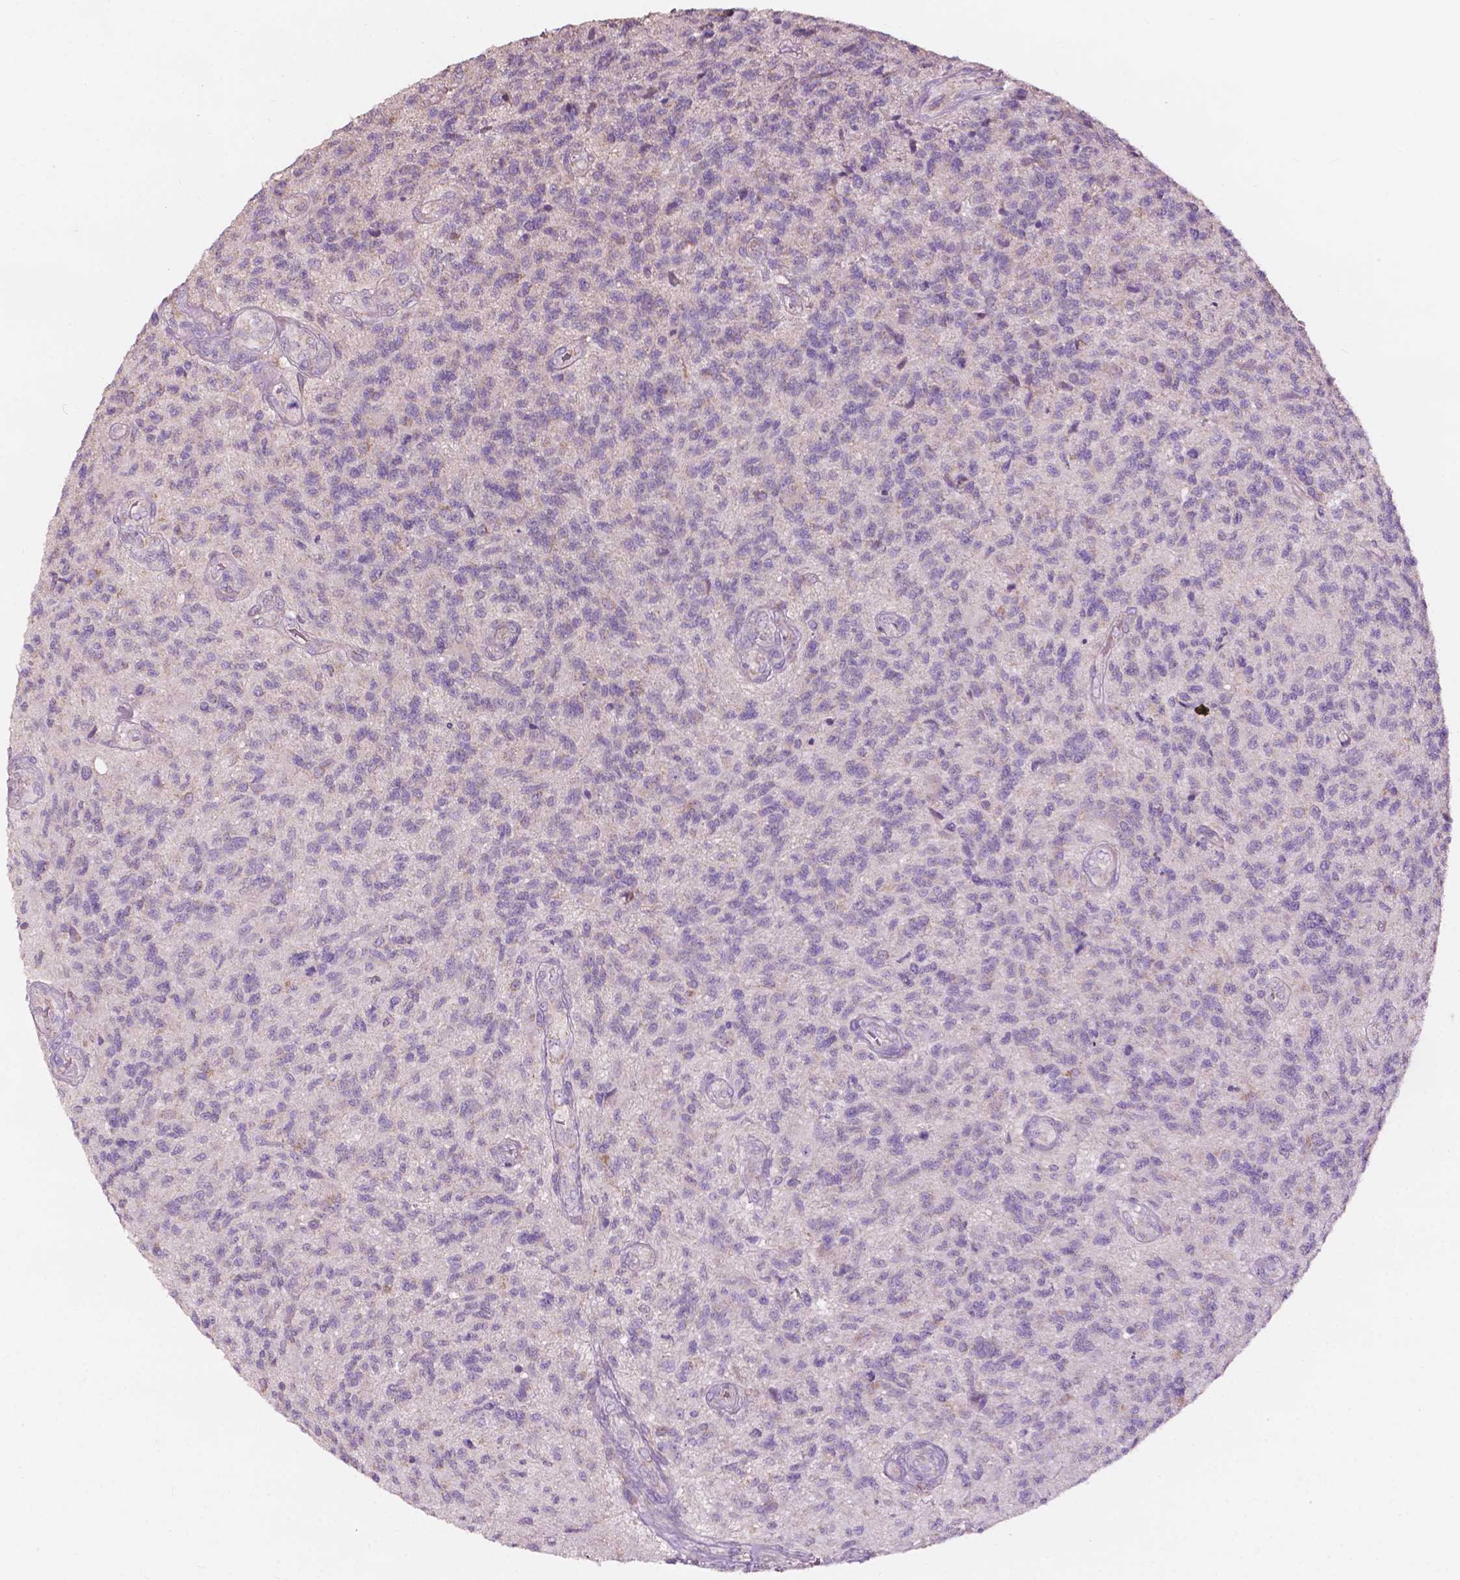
{"staining": {"intensity": "negative", "quantity": "none", "location": "none"}, "tissue": "glioma", "cell_type": "Tumor cells", "image_type": "cancer", "snomed": [{"axis": "morphology", "description": "Glioma, malignant, High grade"}, {"axis": "topography", "description": "Brain"}], "caption": "Histopathology image shows no significant protein positivity in tumor cells of glioma.", "gene": "NDUFS1", "patient": {"sex": "male", "age": 56}}